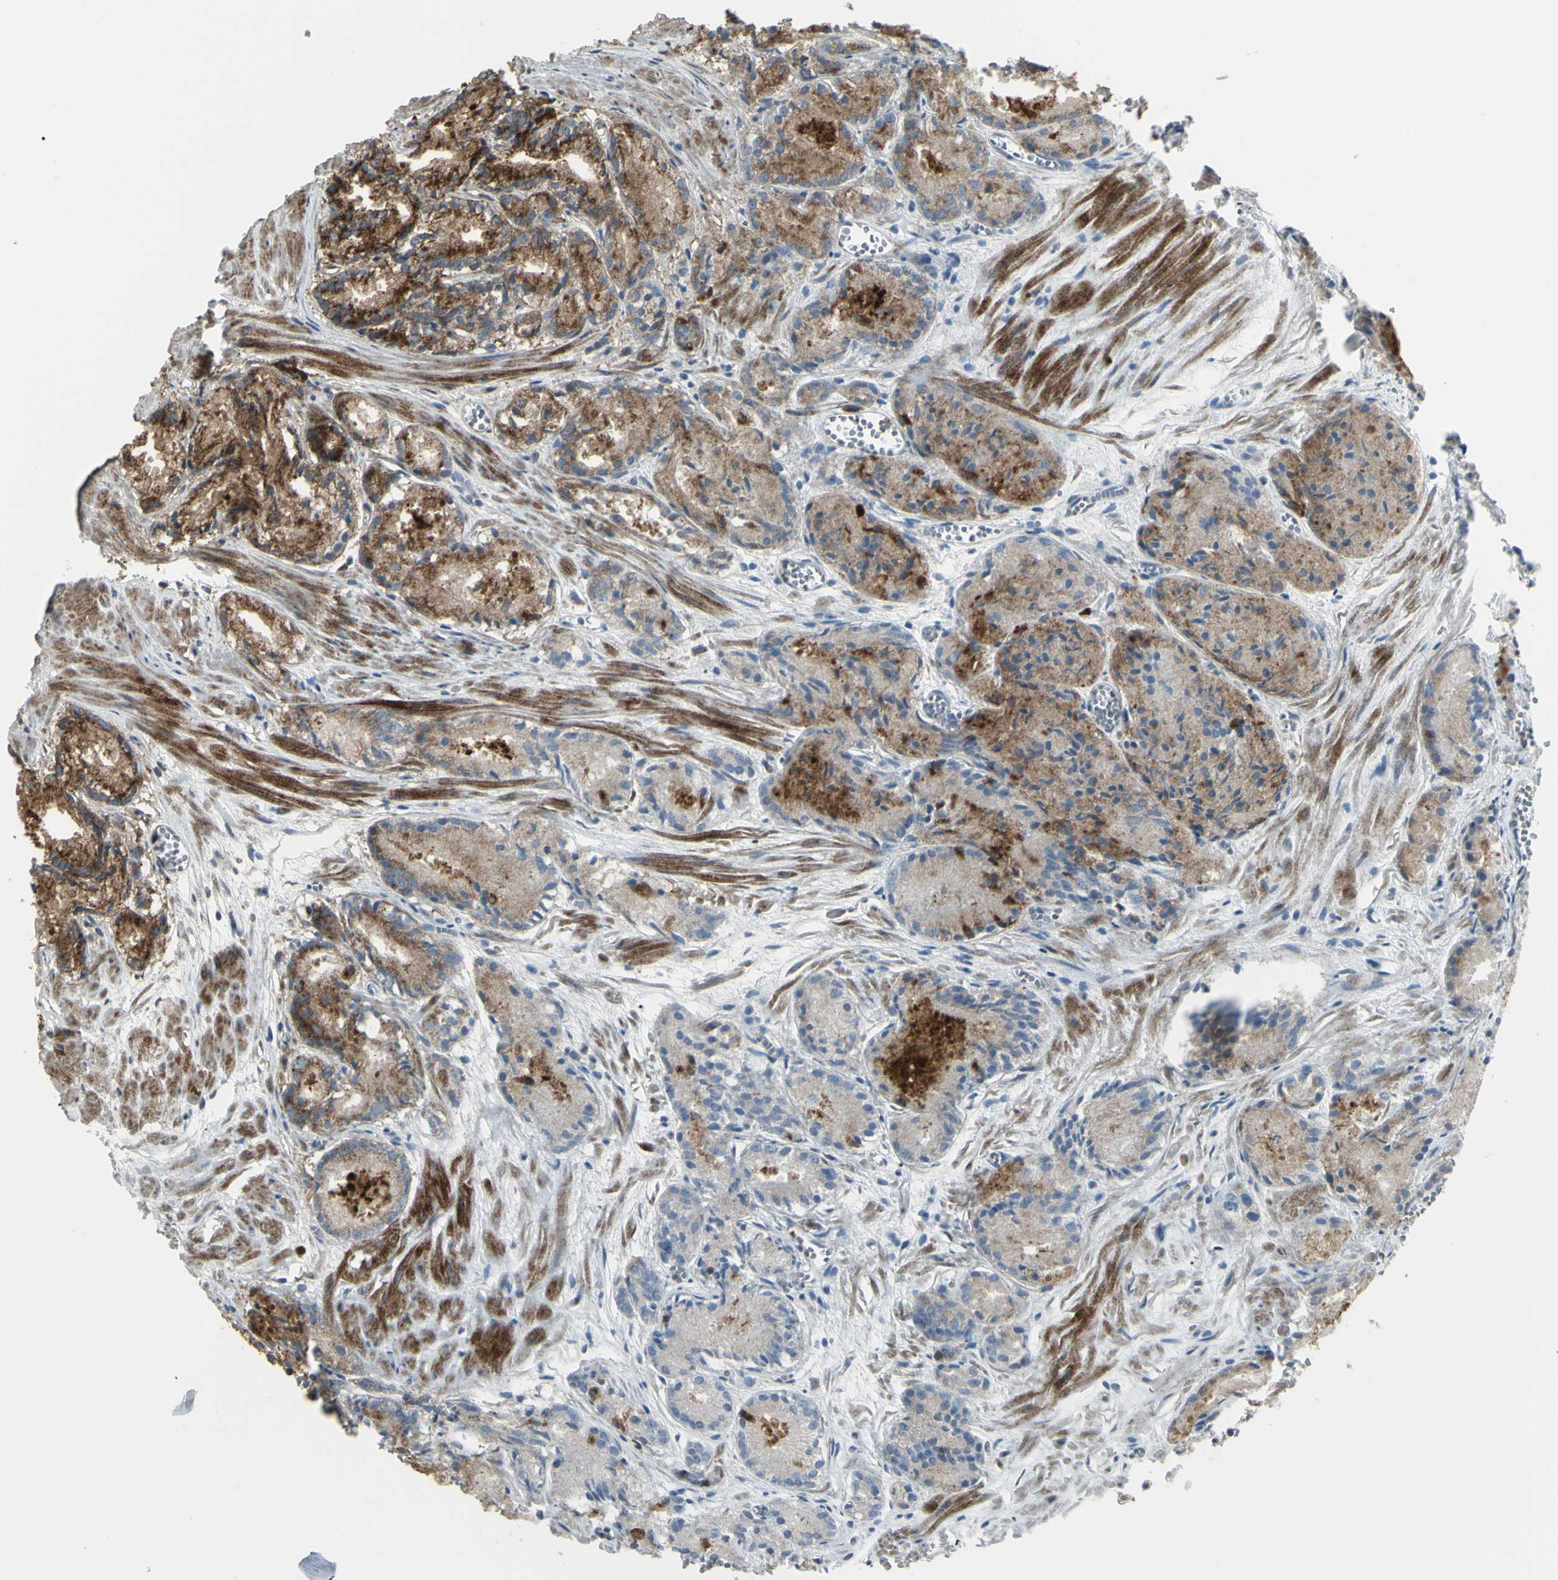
{"staining": {"intensity": "moderate", "quantity": ">75%", "location": "cytoplasmic/membranous"}, "tissue": "prostate cancer", "cell_type": "Tumor cells", "image_type": "cancer", "snomed": [{"axis": "morphology", "description": "Adenocarcinoma, Low grade"}, {"axis": "topography", "description": "Prostate"}], "caption": "Immunohistochemistry (IHC) (DAB) staining of human low-grade adenocarcinoma (prostate) displays moderate cytoplasmic/membranous protein positivity in about >75% of tumor cells.", "gene": "NAPA", "patient": {"sex": "male", "age": 72}}